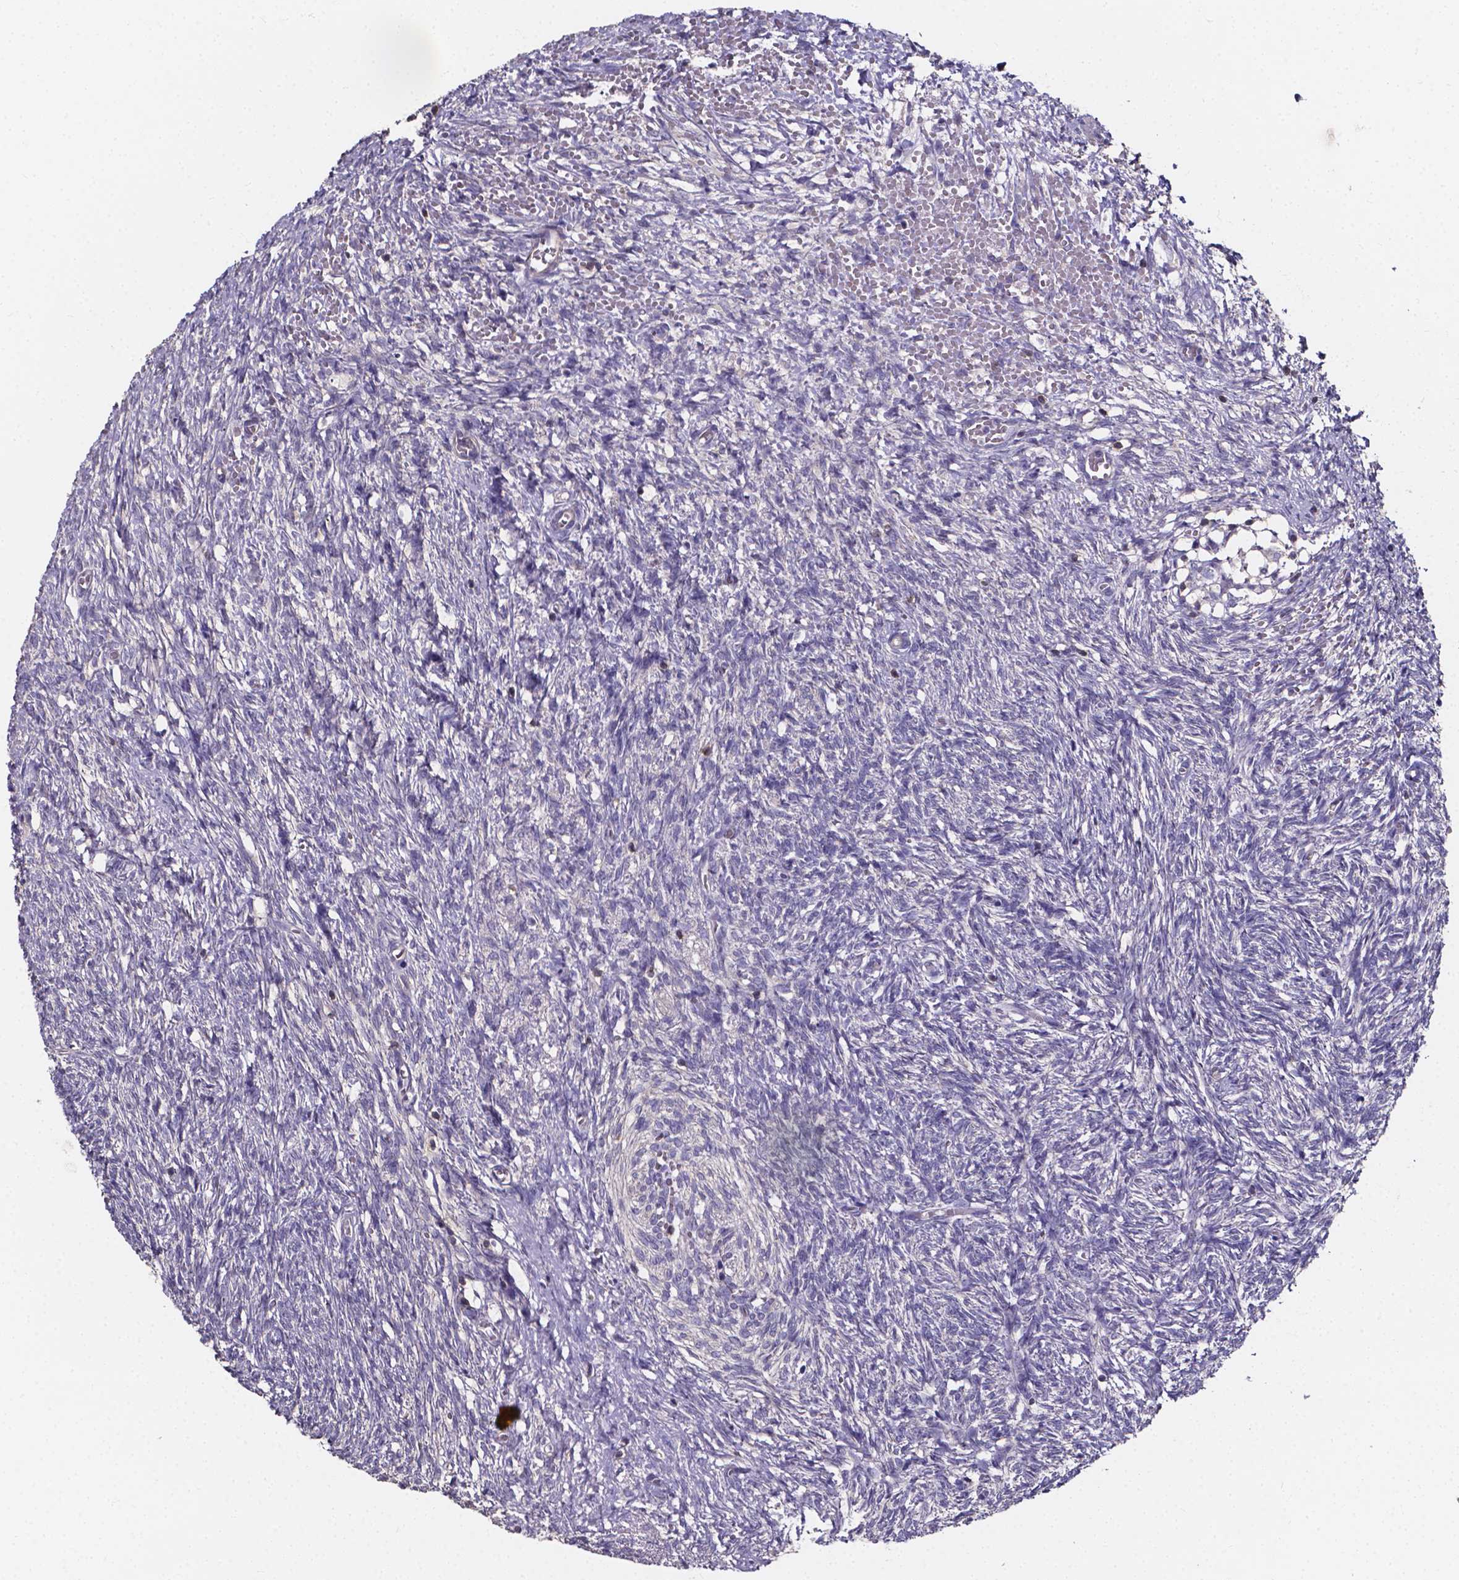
{"staining": {"intensity": "negative", "quantity": "none", "location": "none"}, "tissue": "ovary", "cell_type": "Ovarian stroma cells", "image_type": "normal", "snomed": [{"axis": "morphology", "description": "Normal tissue, NOS"}, {"axis": "topography", "description": "Ovary"}], "caption": "High power microscopy image of an immunohistochemistry (IHC) histopathology image of unremarkable ovary, revealing no significant expression in ovarian stroma cells.", "gene": "THEMIS", "patient": {"sex": "female", "age": 46}}